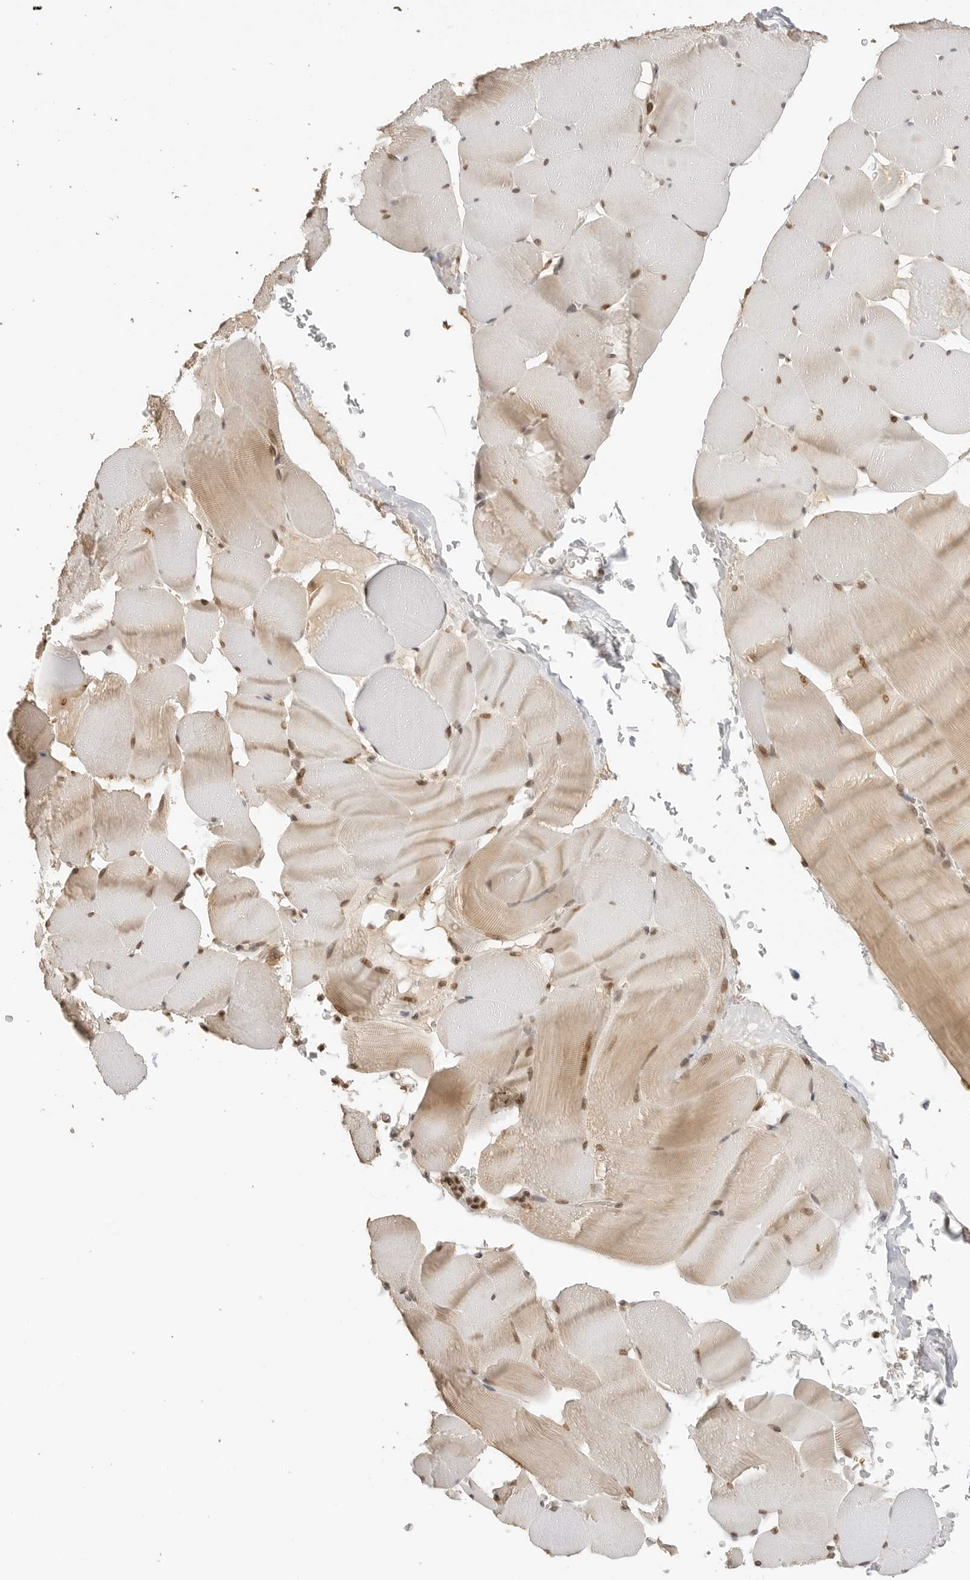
{"staining": {"intensity": "moderate", "quantity": ">75%", "location": "cytoplasmic/membranous,nuclear"}, "tissue": "skeletal muscle", "cell_type": "Myocytes", "image_type": "normal", "snomed": [{"axis": "morphology", "description": "Normal tissue, NOS"}, {"axis": "topography", "description": "Skeletal muscle"}], "caption": "Protein expression analysis of benign human skeletal muscle reveals moderate cytoplasmic/membranous,nuclear staining in about >75% of myocytes.", "gene": "POLH", "patient": {"sex": "male", "age": 62}}